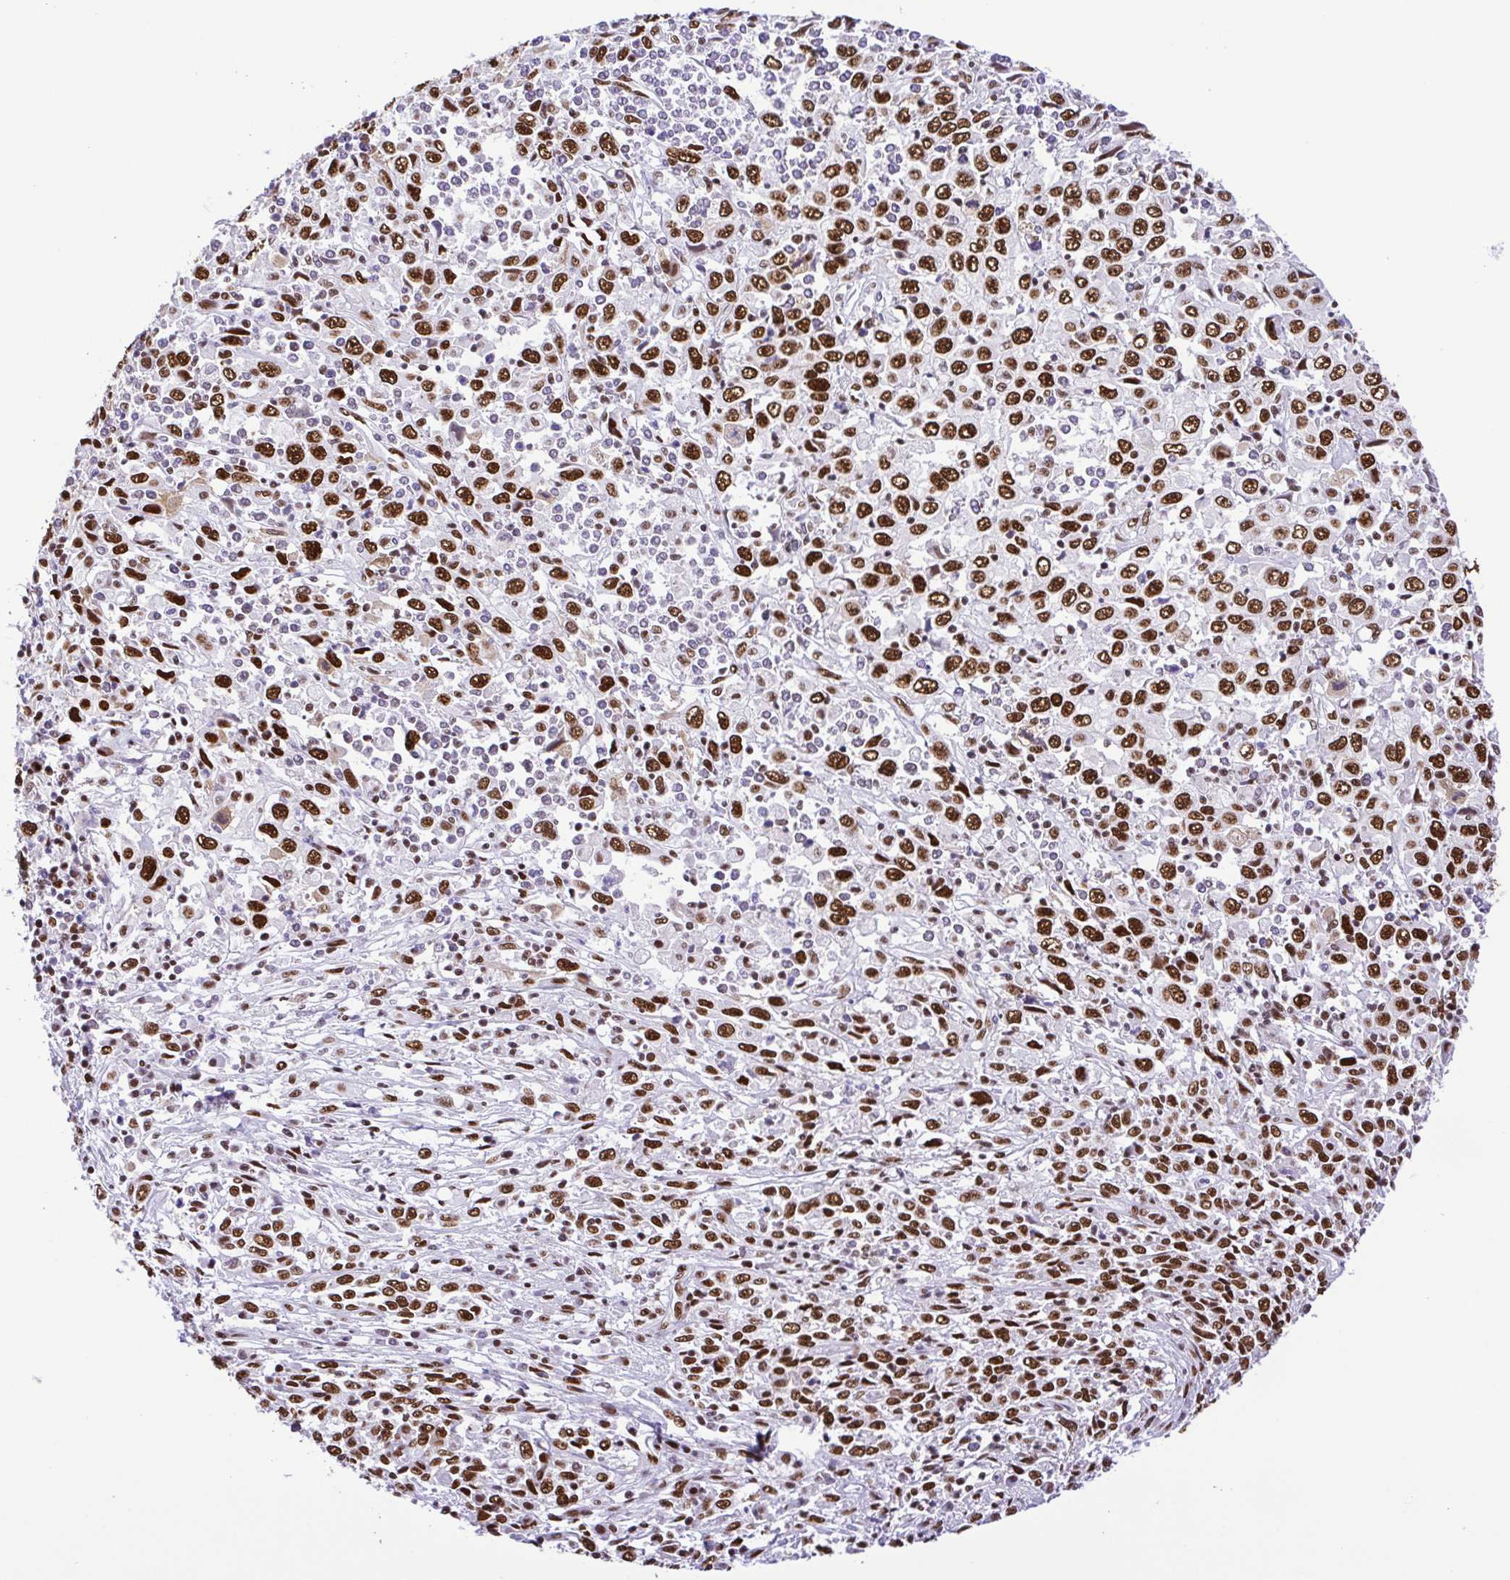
{"staining": {"intensity": "strong", "quantity": ">75%", "location": "nuclear"}, "tissue": "cervical cancer", "cell_type": "Tumor cells", "image_type": "cancer", "snomed": [{"axis": "morphology", "description": "Adenocarcinoma, NOS"}, {"axis": "topography", "description": "Cervix"}], "caption": "Protein staining shows strong nuclear positivity in approximately >75% of tumor cells in cervical adenocarcinoma.", "gene": "TRIM28", "patient": {"sex": "female", "age": 40}}